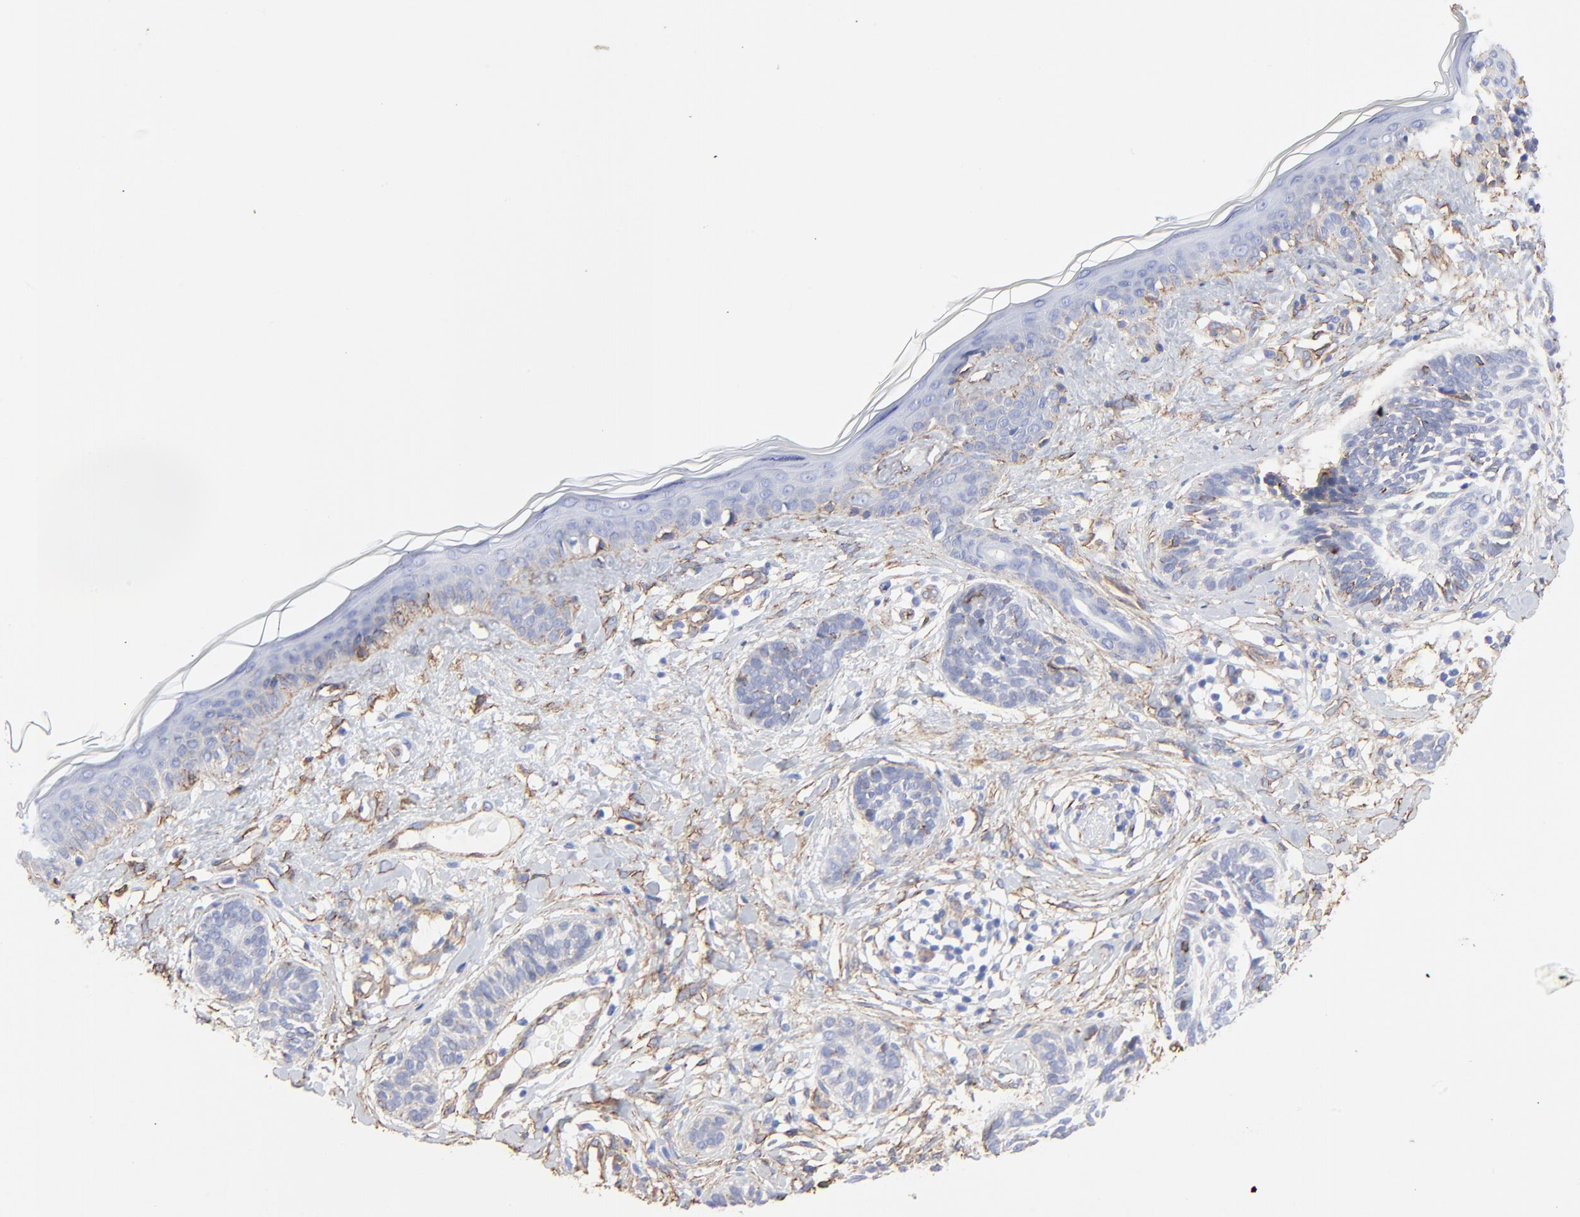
{"staining": {"intensity": "negative", "quantity": "none", "location": "none"}, "tissue": "skin cancer", "cell_type": "Tumor cells", "image_type": "cancer", "snomed": [{"axis": "morphology", "description": "Normal tissue, NOS"}, {"axis": "morphology", "description": "Basal cell carcinoma"}, {"axis": "topography", "description": "Skin"}], "caption": "Protein analysis of basal cell carcinoma (skin) displays no significant positivity in tumor cells.", "gene": "CAV1", "patient": {"sex": "male", "age": 63}}